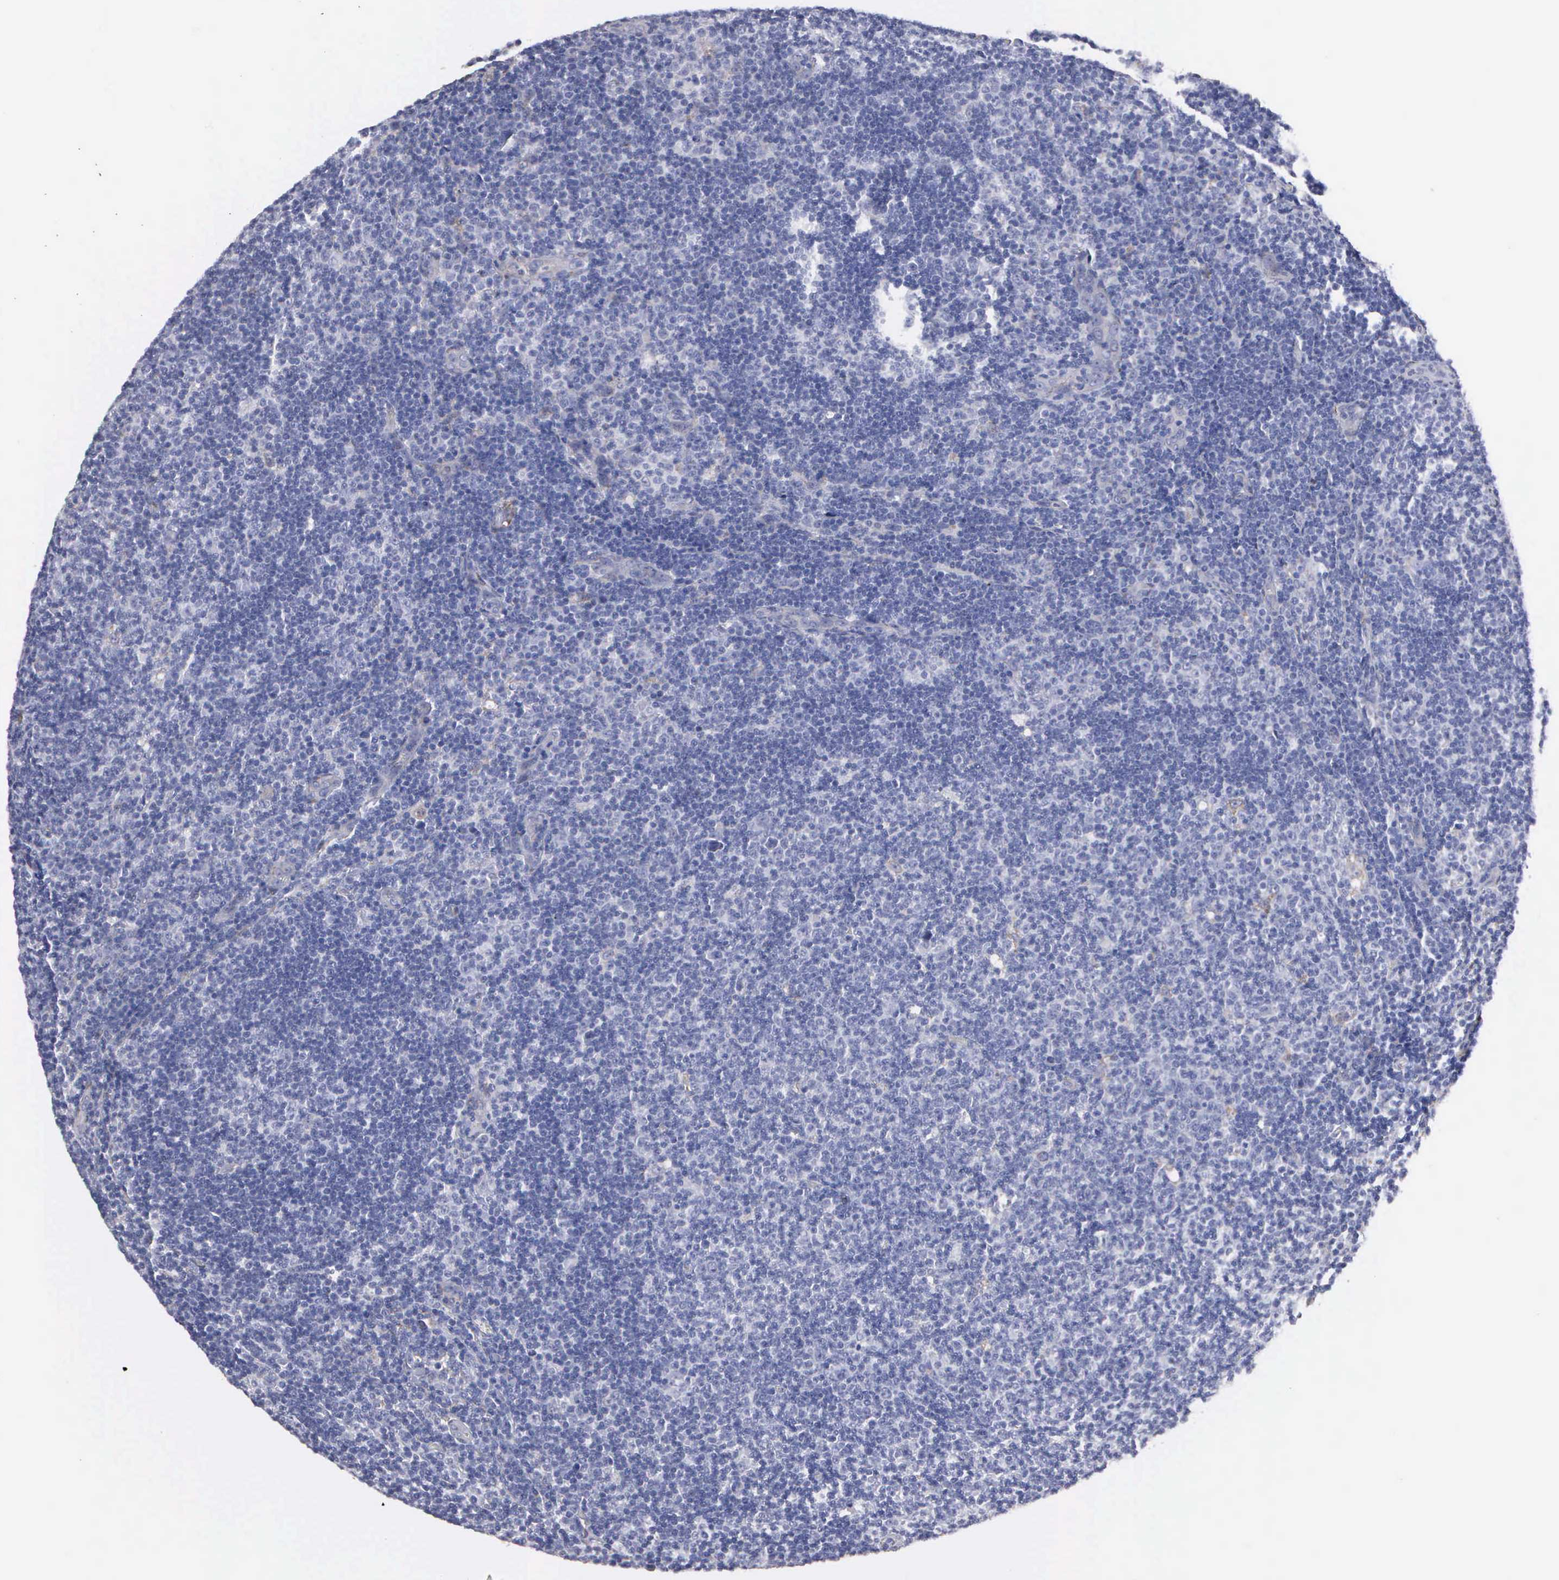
{"staining": {"intensity": "negative", "quantity": "none", "location": "none"}, "tissue": "lymphoma", "cell_type": "Tumor cells", "image_type": "cancer", "snomed": [{"axis": "morphology", "description": "Malignant lymphoma, non-Hodgkin's type, Low grade"}, {"axis": "topography", "description": "Lymph node"}], "caption": "Protein analysis of lymphoma demonstrates no significant positivity in tumor cells. (DAB (3,3'-diaminobenzidine) immunohistochemistry with hematoxylin counter stain).", "gene": "LIN52", "patient": {"sex": "male", "age": 49}}